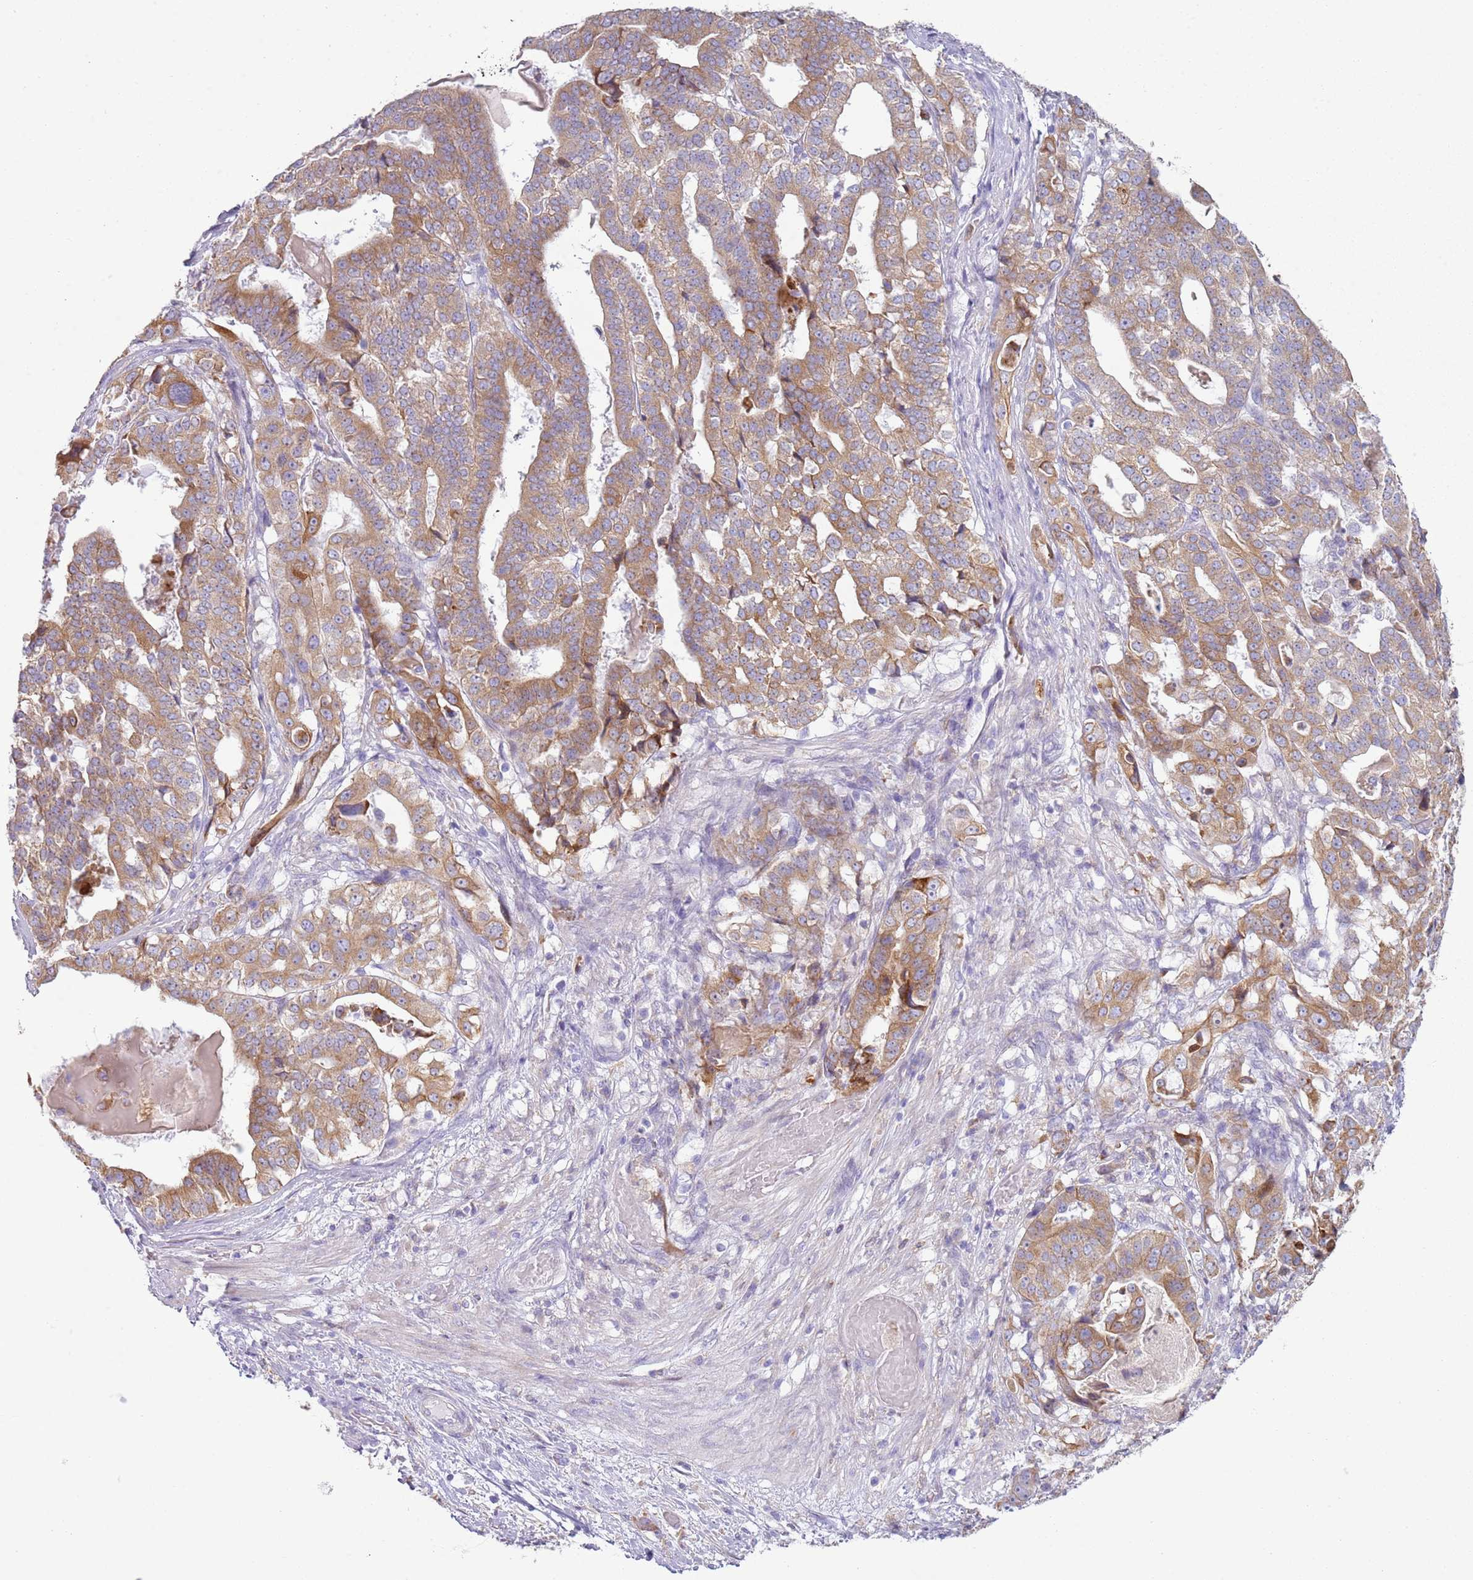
{"staining": {"intensity": "moderate", "quantity": ">75%", "location": "cytoplasmic/membranous"}, "tissue": "stomach cancer", "cell_type": "Tumor cells", "image_type": "cancer", "snomed": [{"axis": "morphology", "description": "Adenocarcinoma, NOS"}, {"axis": "topography", "description": "Stomach"}], "caption": "Immunohistochemistry (IHC) histopathology image of stomach adenocarcinoma stained for a protein (brown), which shows medium levels of moderate cytoplasmic/membranous staining in about >75% of tumor cells.", "gene": "OAF", "patient": {"sex": "male", "age": 48}}